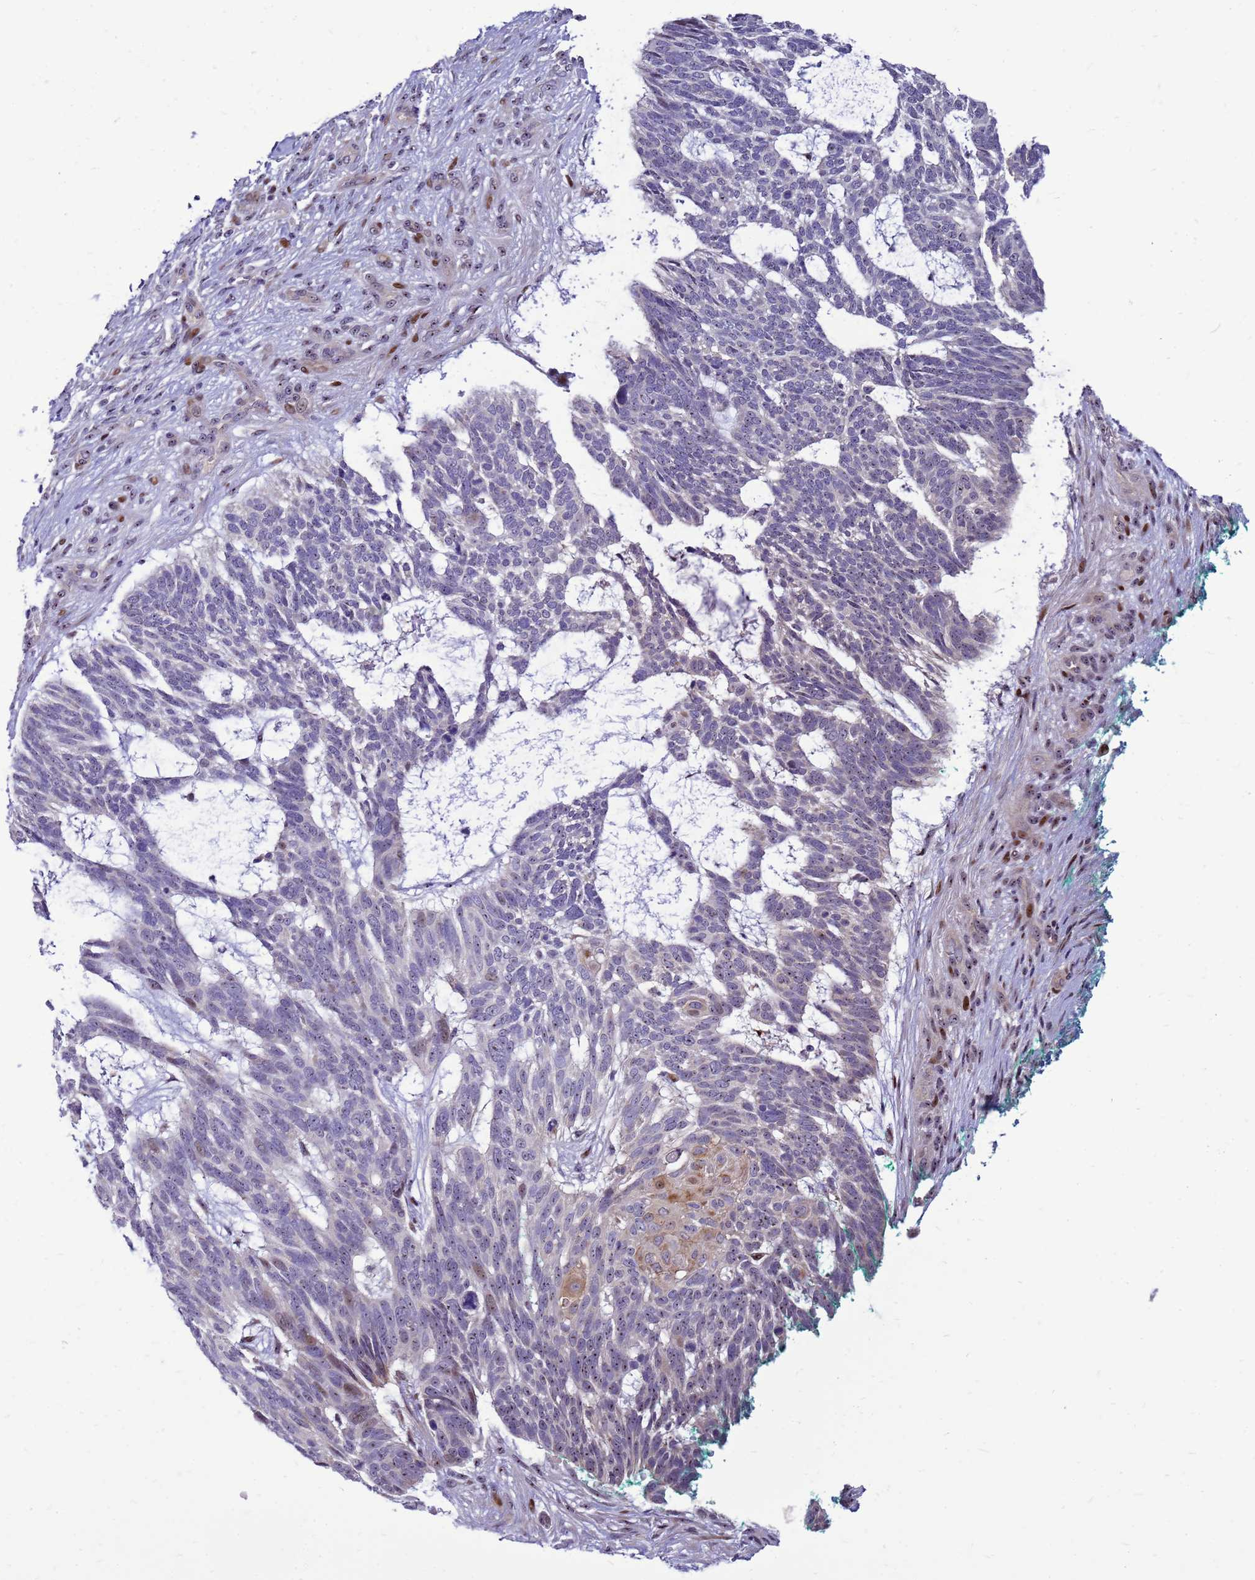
{"staining": {"intensity": "negative", "quantity": "none", "location": "none"}, "tissue": "skin cancer", "cell_type": "Tumor cells", "image_type": "cancer", "snomed": [{"axis": "morphology", "description": "Basal cell carcinoma"}, {"axis": "topography", "description": "Skin"}], "caption": "This is a histopathology image of IHC staining of basal cell carcinoma (skin), which shows no positivity in tumor cells.", "gene": "RSPO1", "patient": {"sex": "male", "age": 88}}